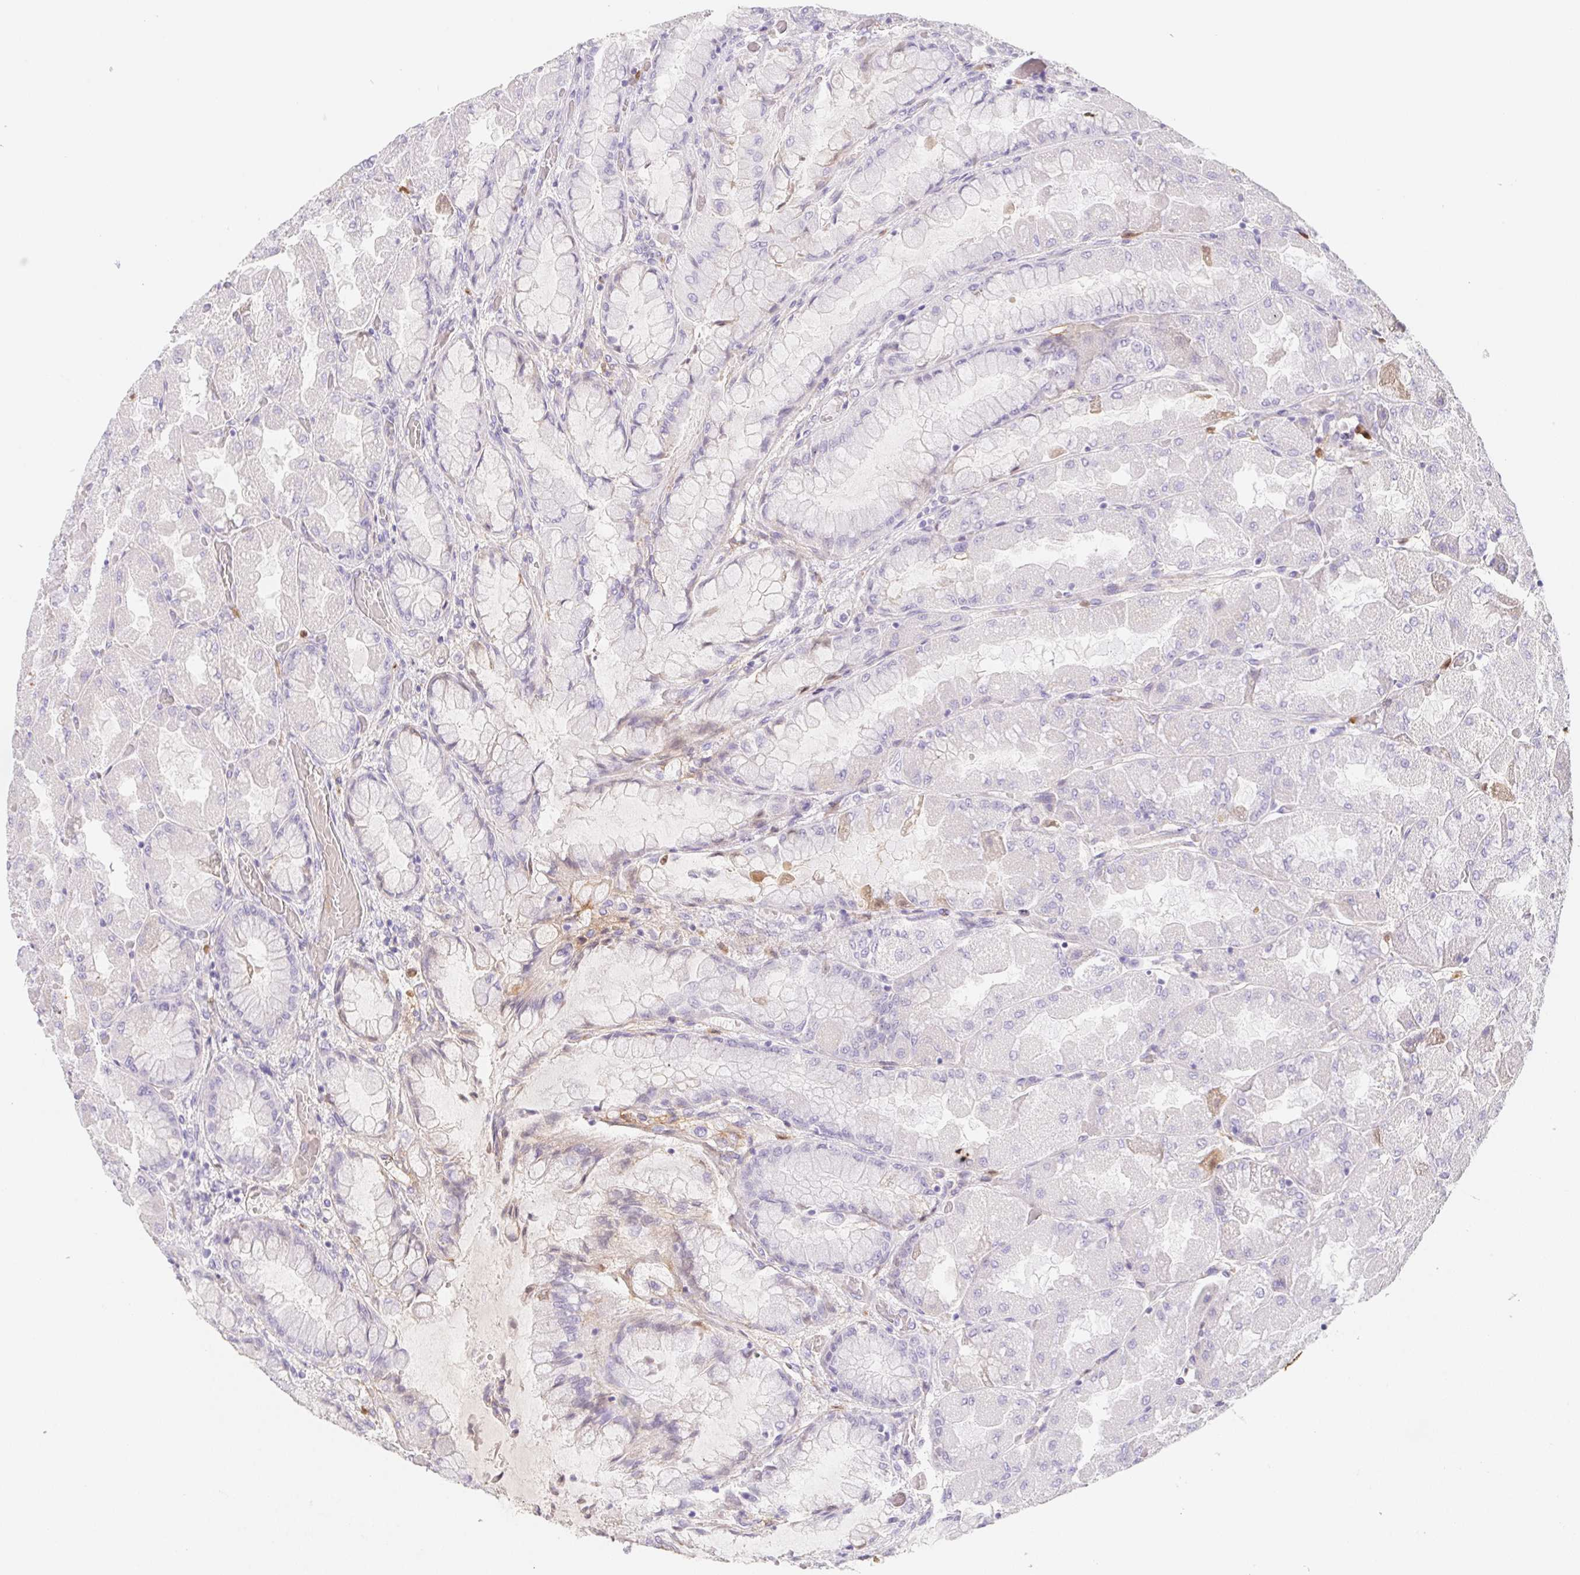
{"staining": {"intensity": "negative", "quantity": "none", "location": "none"}, "tissue": "stomach", "cell_type": "Glandular cells", "image_type": "normal", "snomed": [{"axis": "morphology", "description": "Normal tissue, NOS"}, {"axis": "topography", "description": "Stomach"}], "caption": "Immunohistochemistry (IHC) of normal human stomach exhibits no positivity in glandular cells. (Brightfield microscopy of DAB (3,3'-diaminobenzidine) IHC at high magnification).", "gene": "ITIH2", "patient": {"sex": "female", "age": 61}}